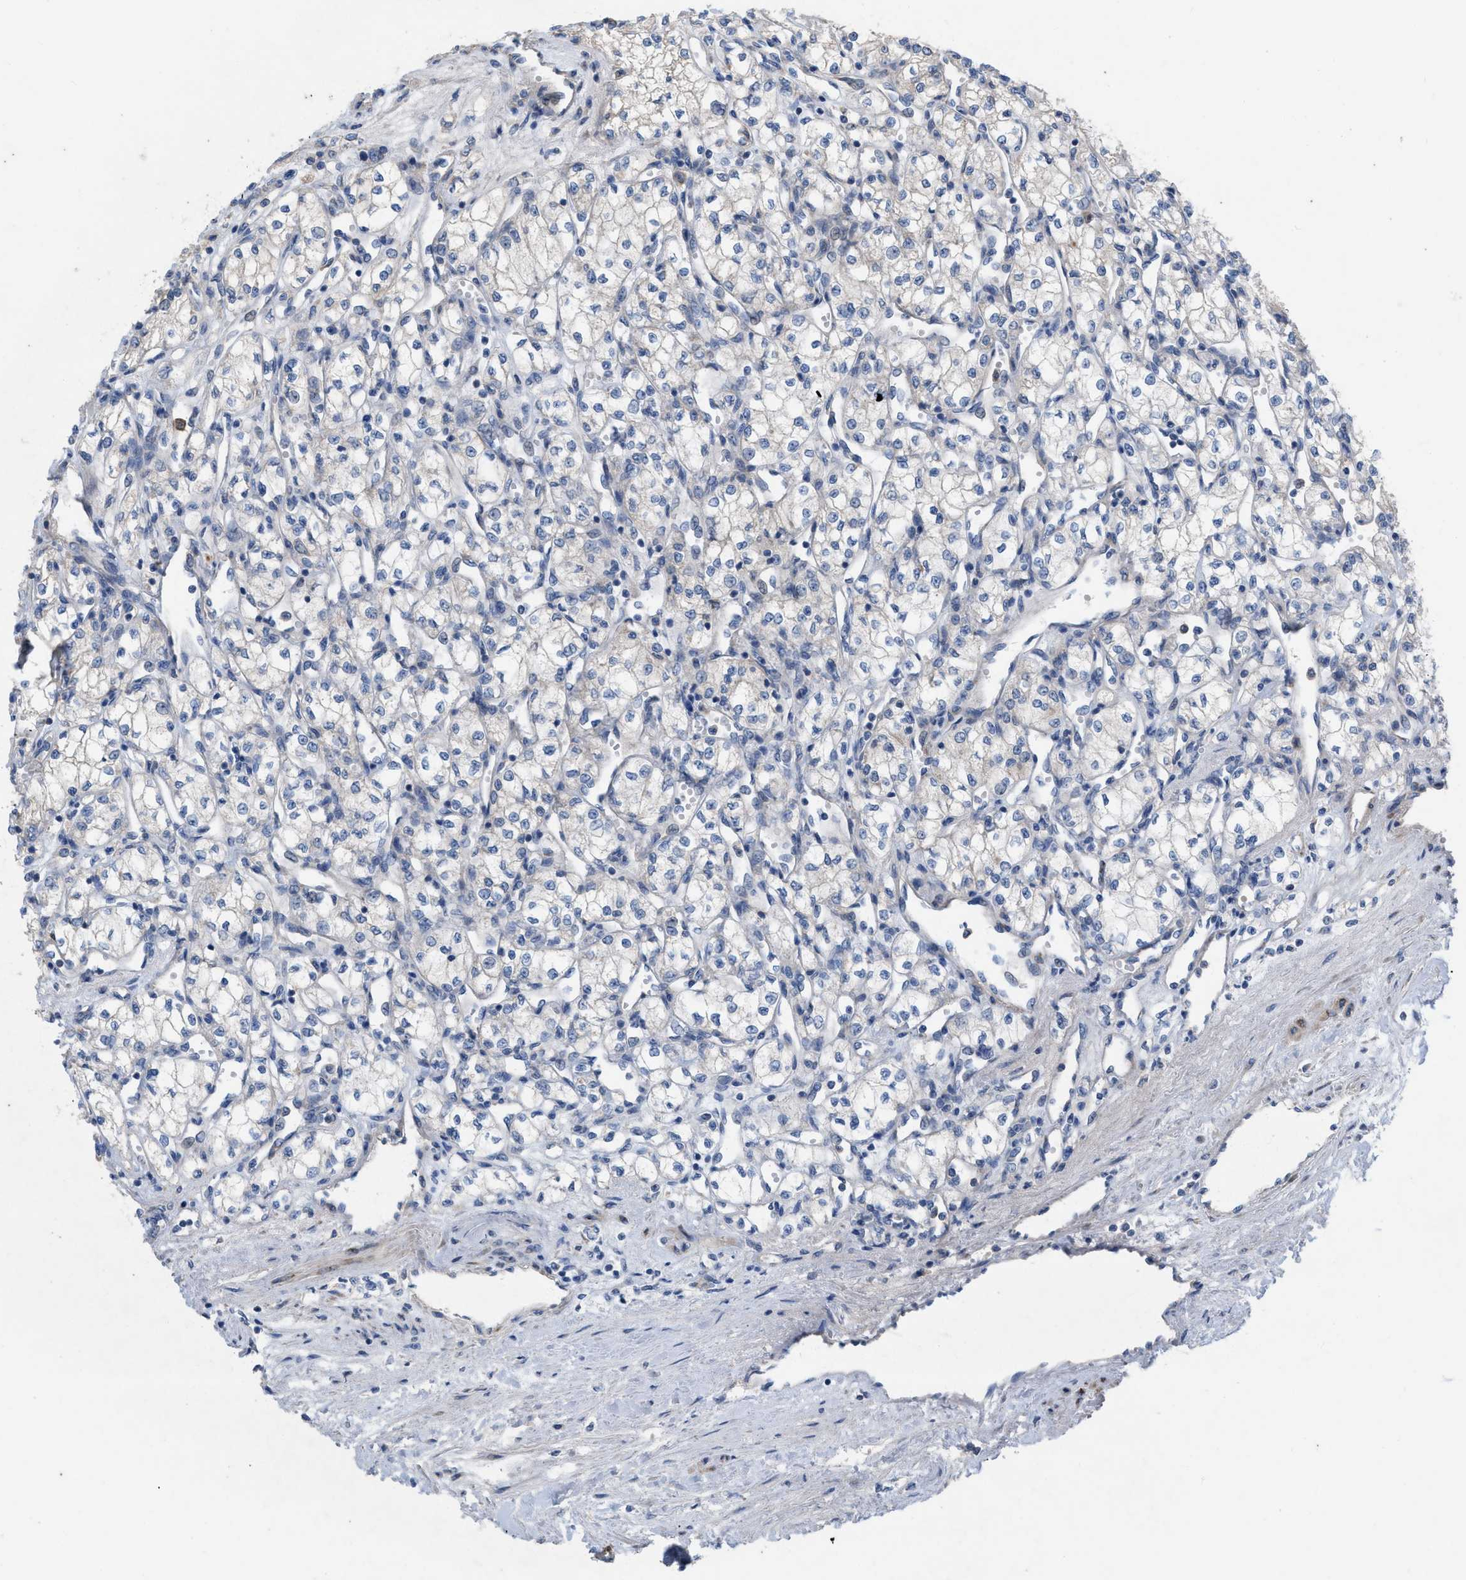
{"staining": {"intensity": "negative", "quantity": "none", "location": "none"}, "tissue": "renal cancer", "cell_type": "Tumor cells", "image_type": "cancer", "snomed": [{"axis": "morphology", "description": "Adenocarcinoma, NOS"}, {"axis": "topography", "description": "Kidney"}], "caption": "Protein analysis of renal cancer displays no significant staining in tumor cells.", "gene": "PLPPR5", "patient": {"sex": "male", "age": 59}}